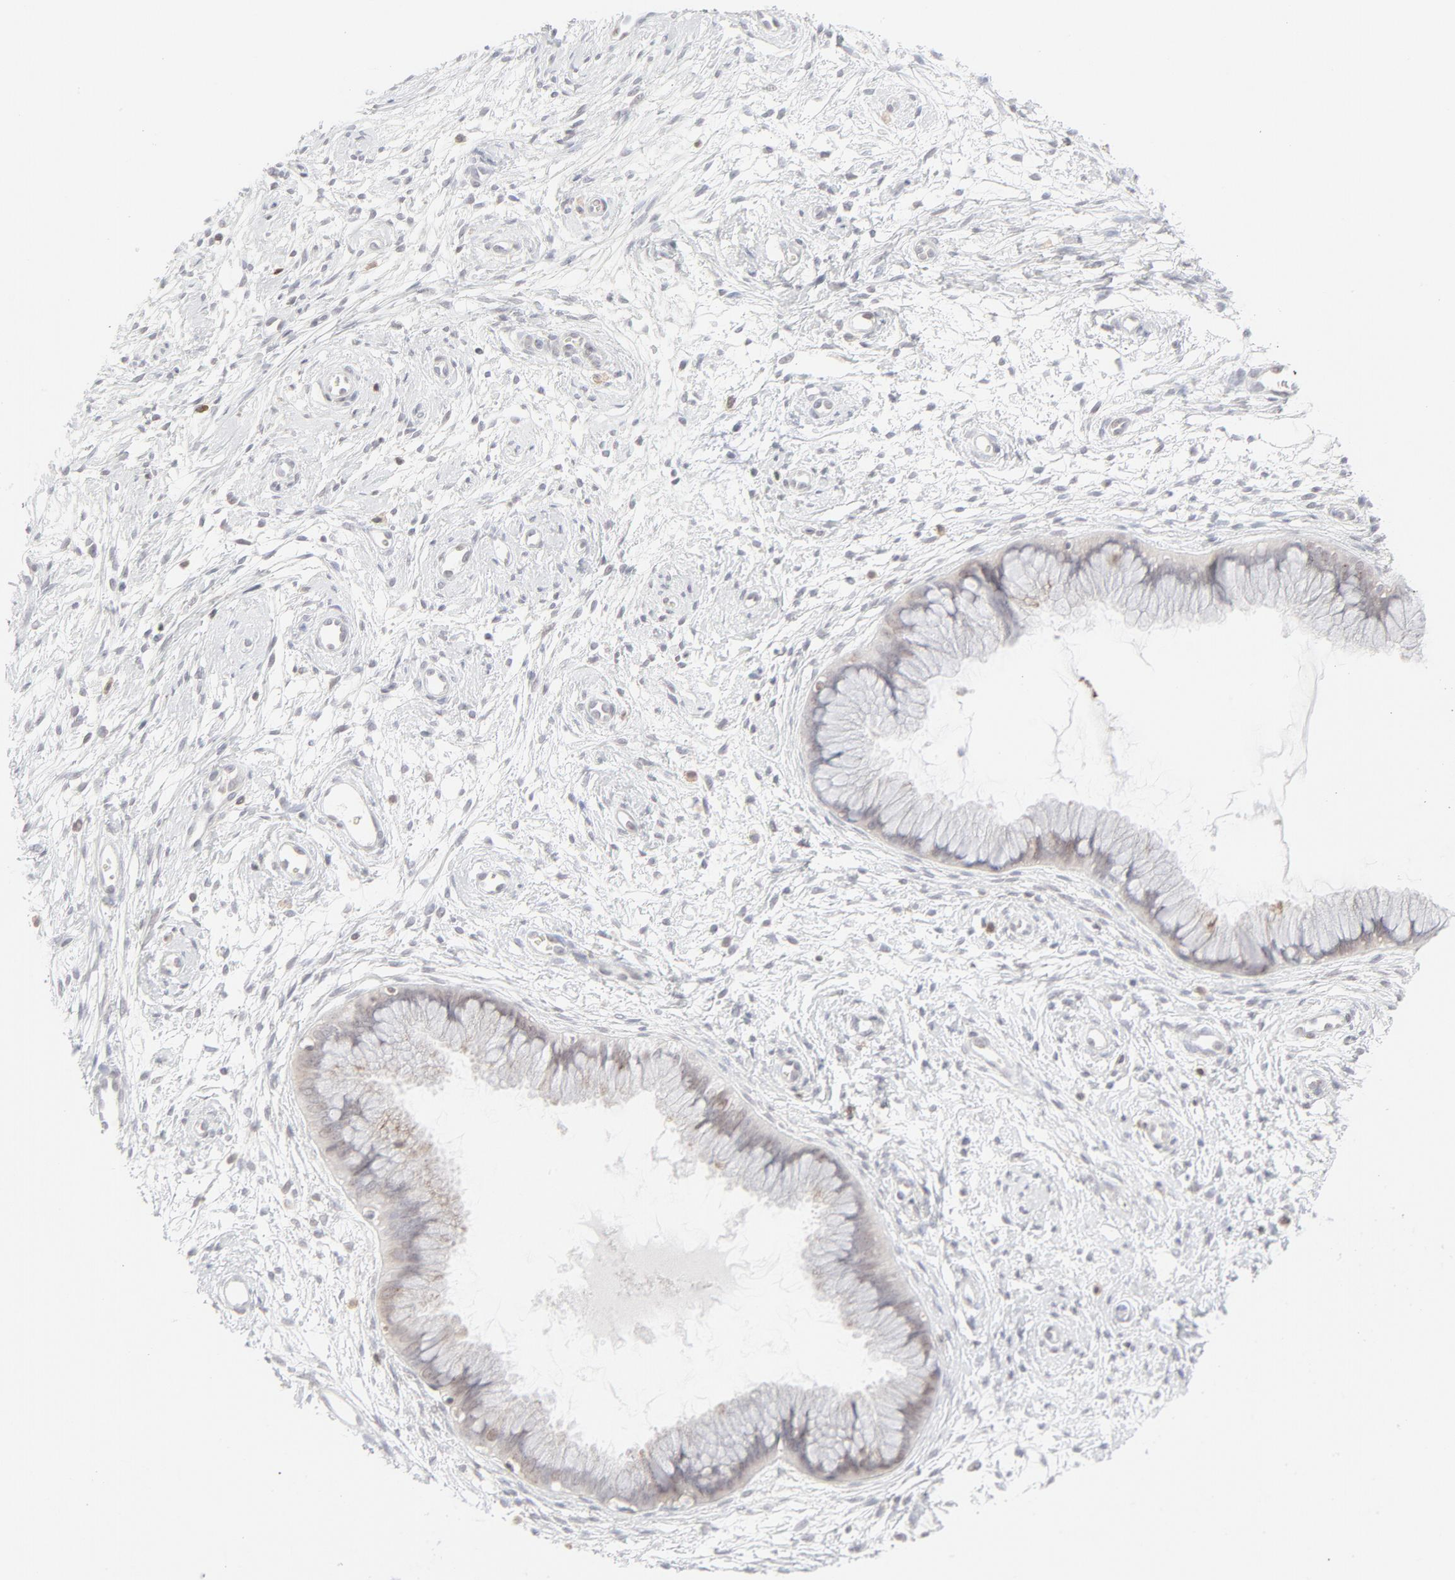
{"staining": {"intensity": "moderate", "quantity": "25%-75%", "location": "cytoplasmic/membranous"}, "tissue": "cervix", "cell_type": "Glandular cells", "image_type": "normal", "snomed": [{"axis": "morphology", "description": "Normal tissue, NOS"}, {"axis": "topography", "description": "Cervix"}], "caption": "Human cervix stained with a protein marker reveals moderate staining in glandular cells.", "gene": "PRKCB", "patient": {"sex": "female", "age": 39}}